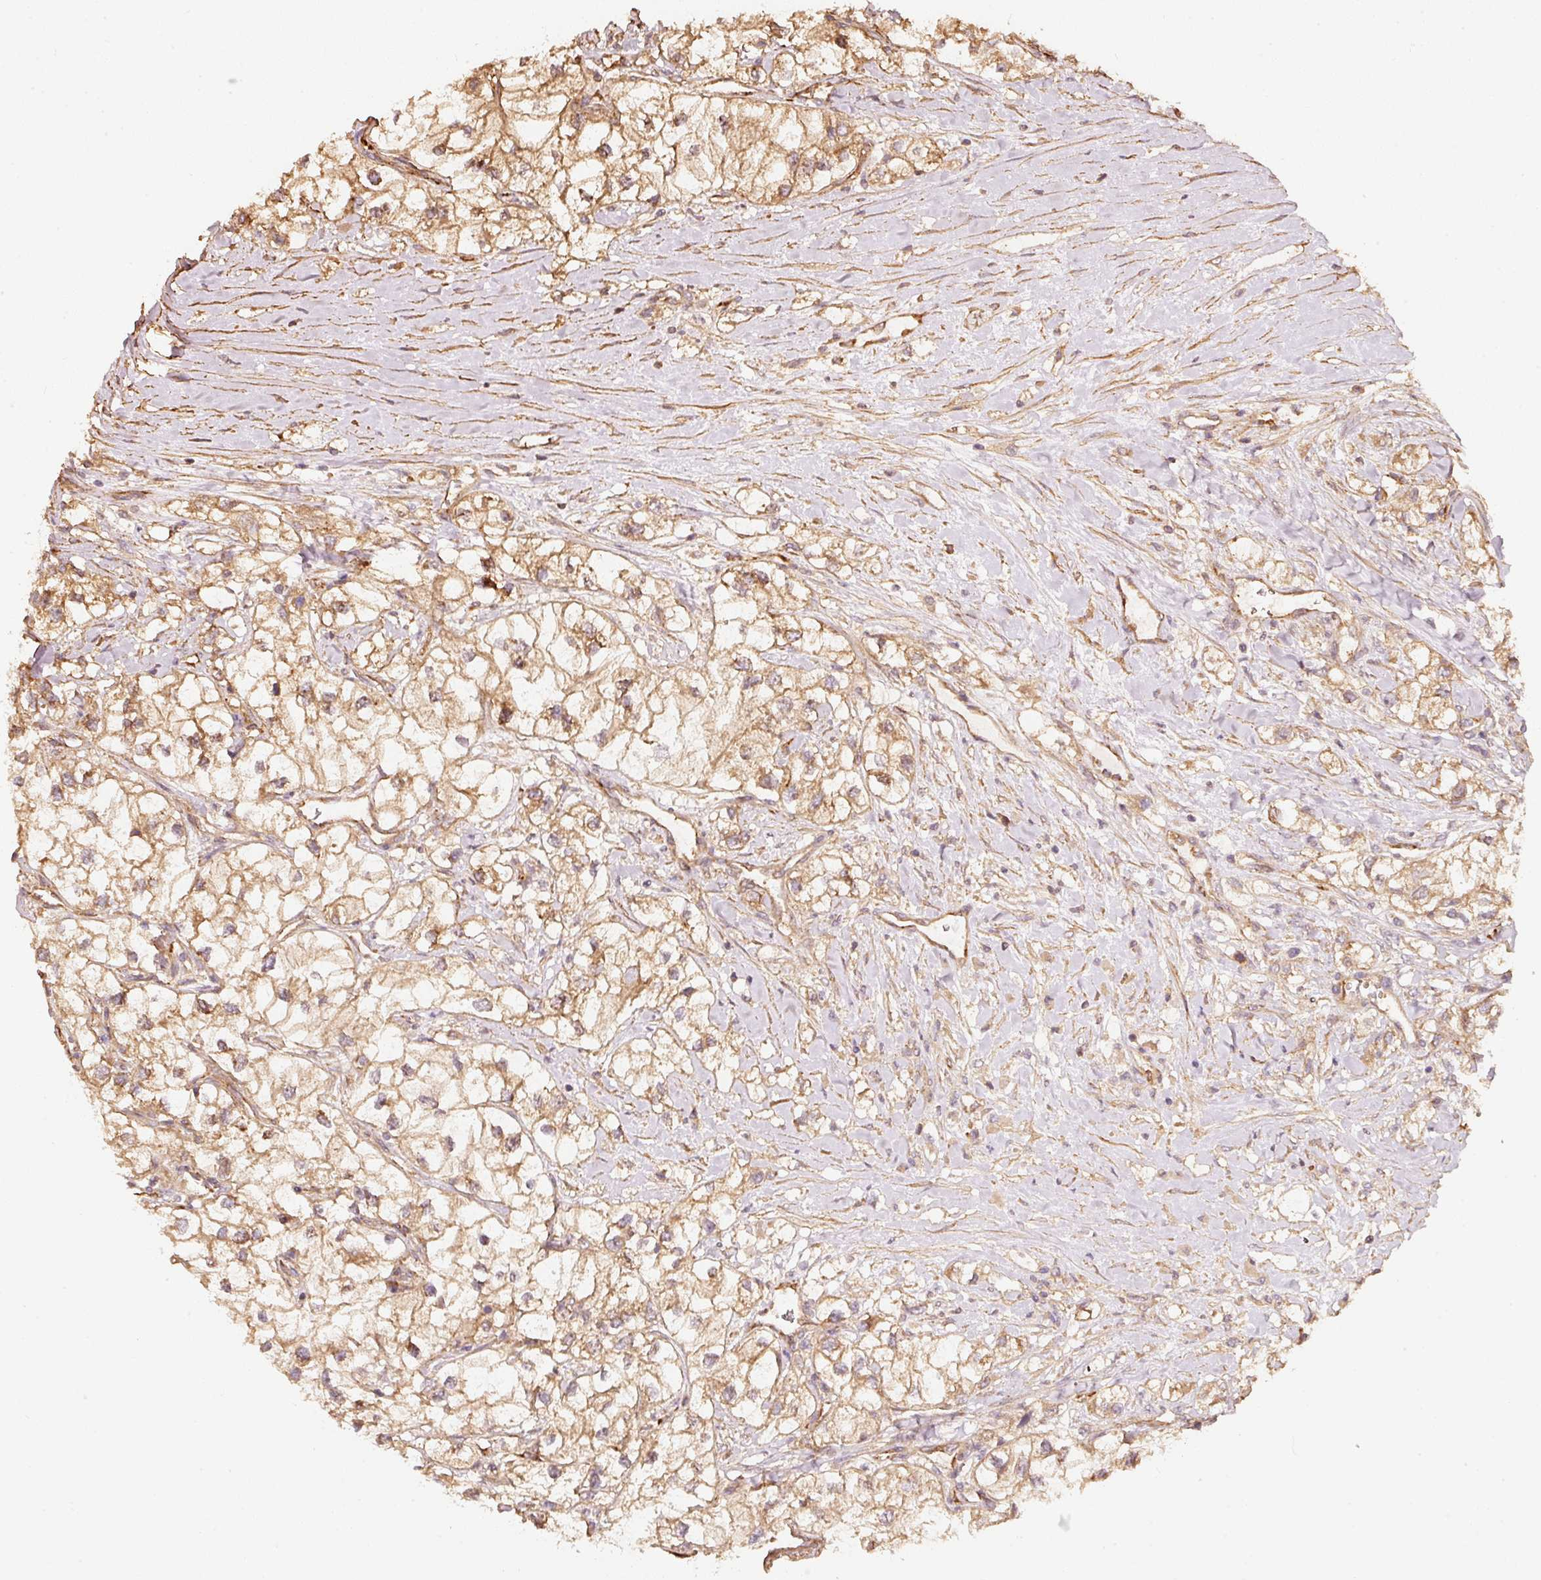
{"staining": {"intensity": "moderate", "quantity": ">75%", "location": "cytoplasmic/membranous"}, "tissue": "renal cancer", "cell_type": "Tumor cells", "image_type": "cancer", "snomed": [{"axis": "morphology", "description": "Adenocarcinoma, NOS"}, {"axis": "topography", "description": "Kidney"}], "caption": "The immunohistochemical stain highlights moderate cytoplasmic/membranous positivity in tumor cells of renal adenocarcinoma tissue.", "gene": "CEP95", "patient": {"sex": "male", "age": 59}}